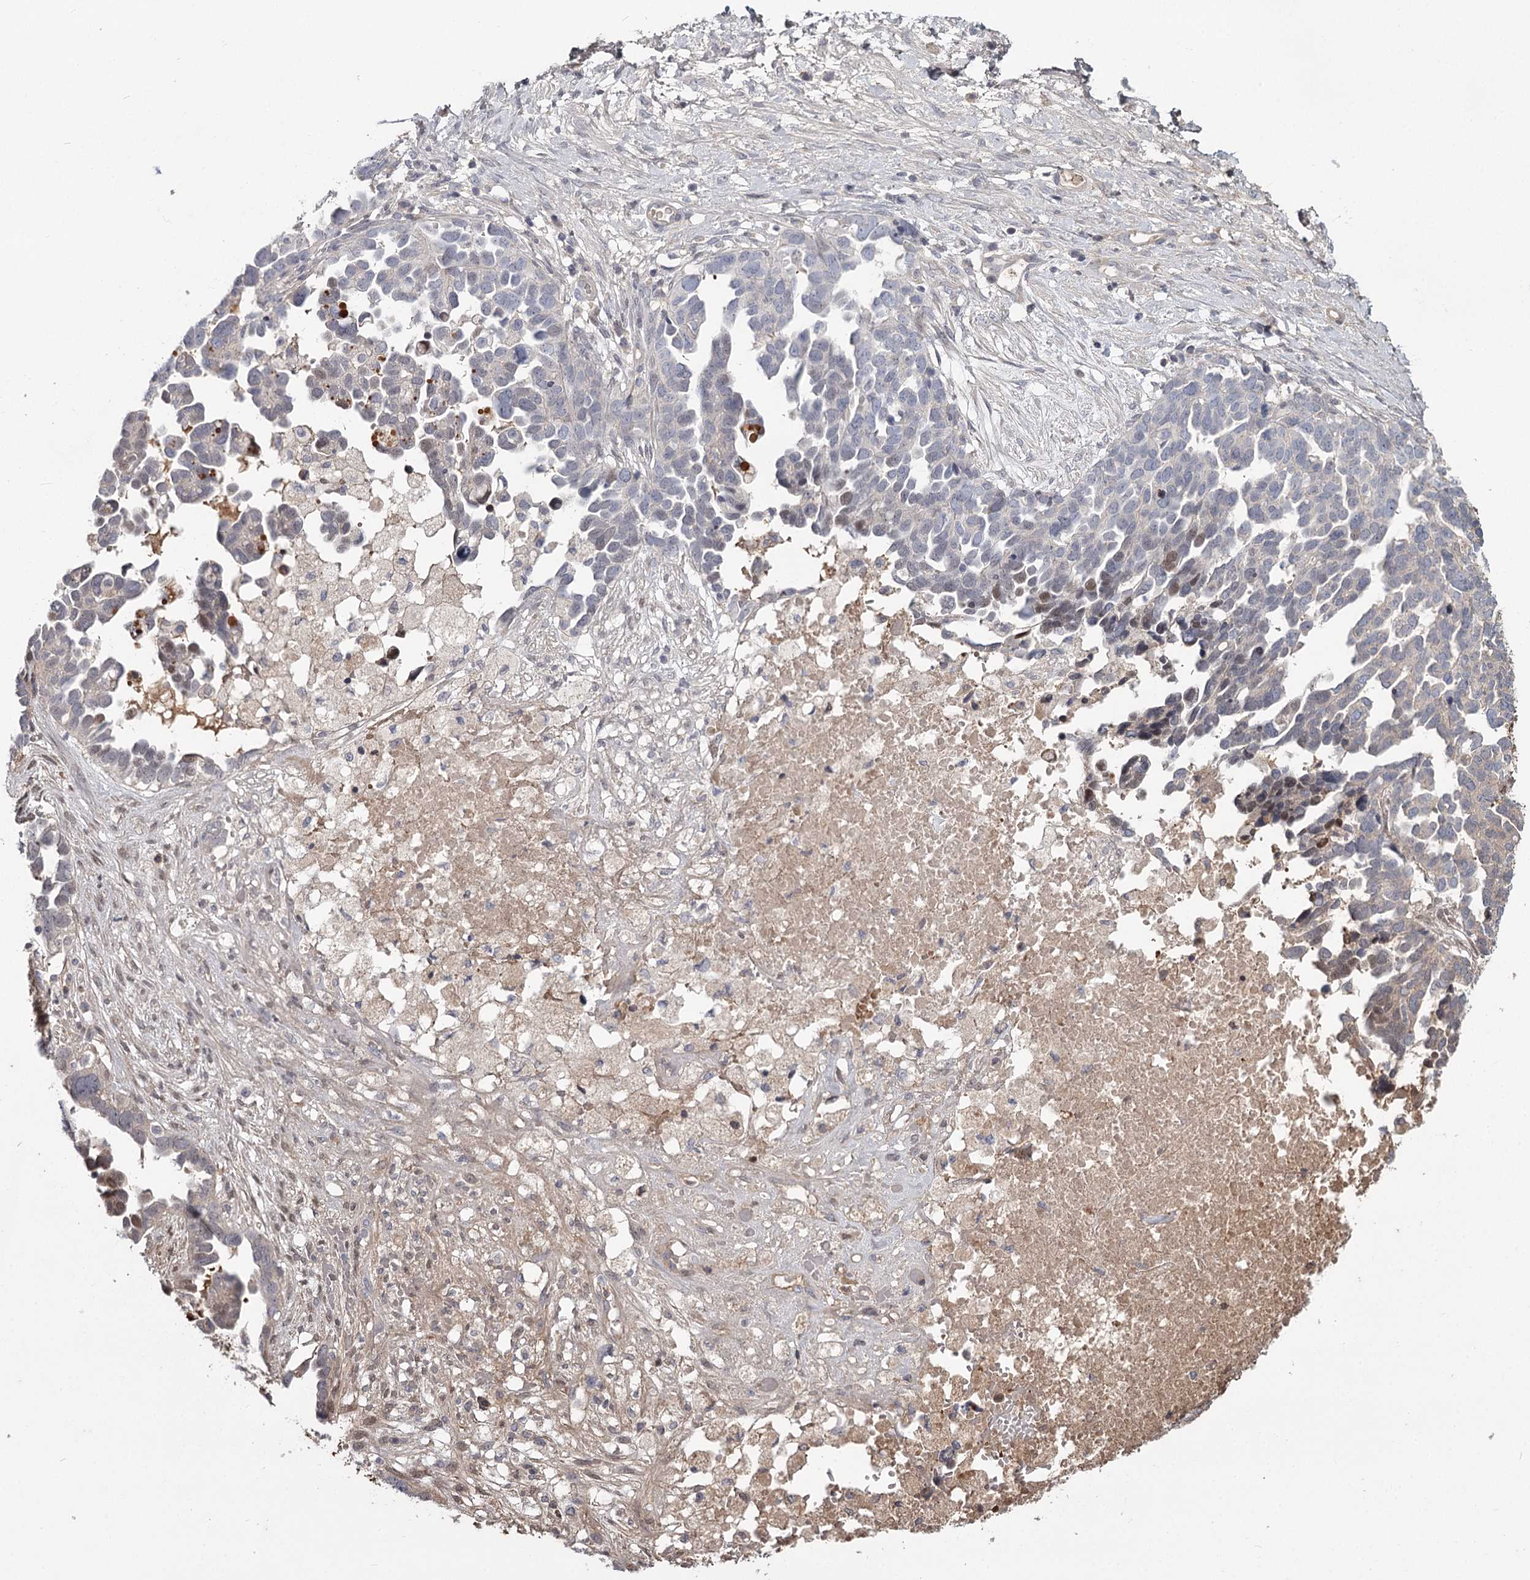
{"staining": {"intensity": "negative", "quantity": "none", "location": "none"}, "tissue": "ovarian cancer", "cell_type": "Tumor cells", "image_type": "cancer", "snomed": [{"axis": "morphology", "description": "Cystadenocarcinoma, serous, NOS"}, {"axis": "topography", "description": "Ovary"}], "caption": "Tumor cells are negative for brown protein staining in ovarian serous cystadenocarcinoma.", "gene": "DHRS9", "patient": {"sex": "female", "age": 54}}